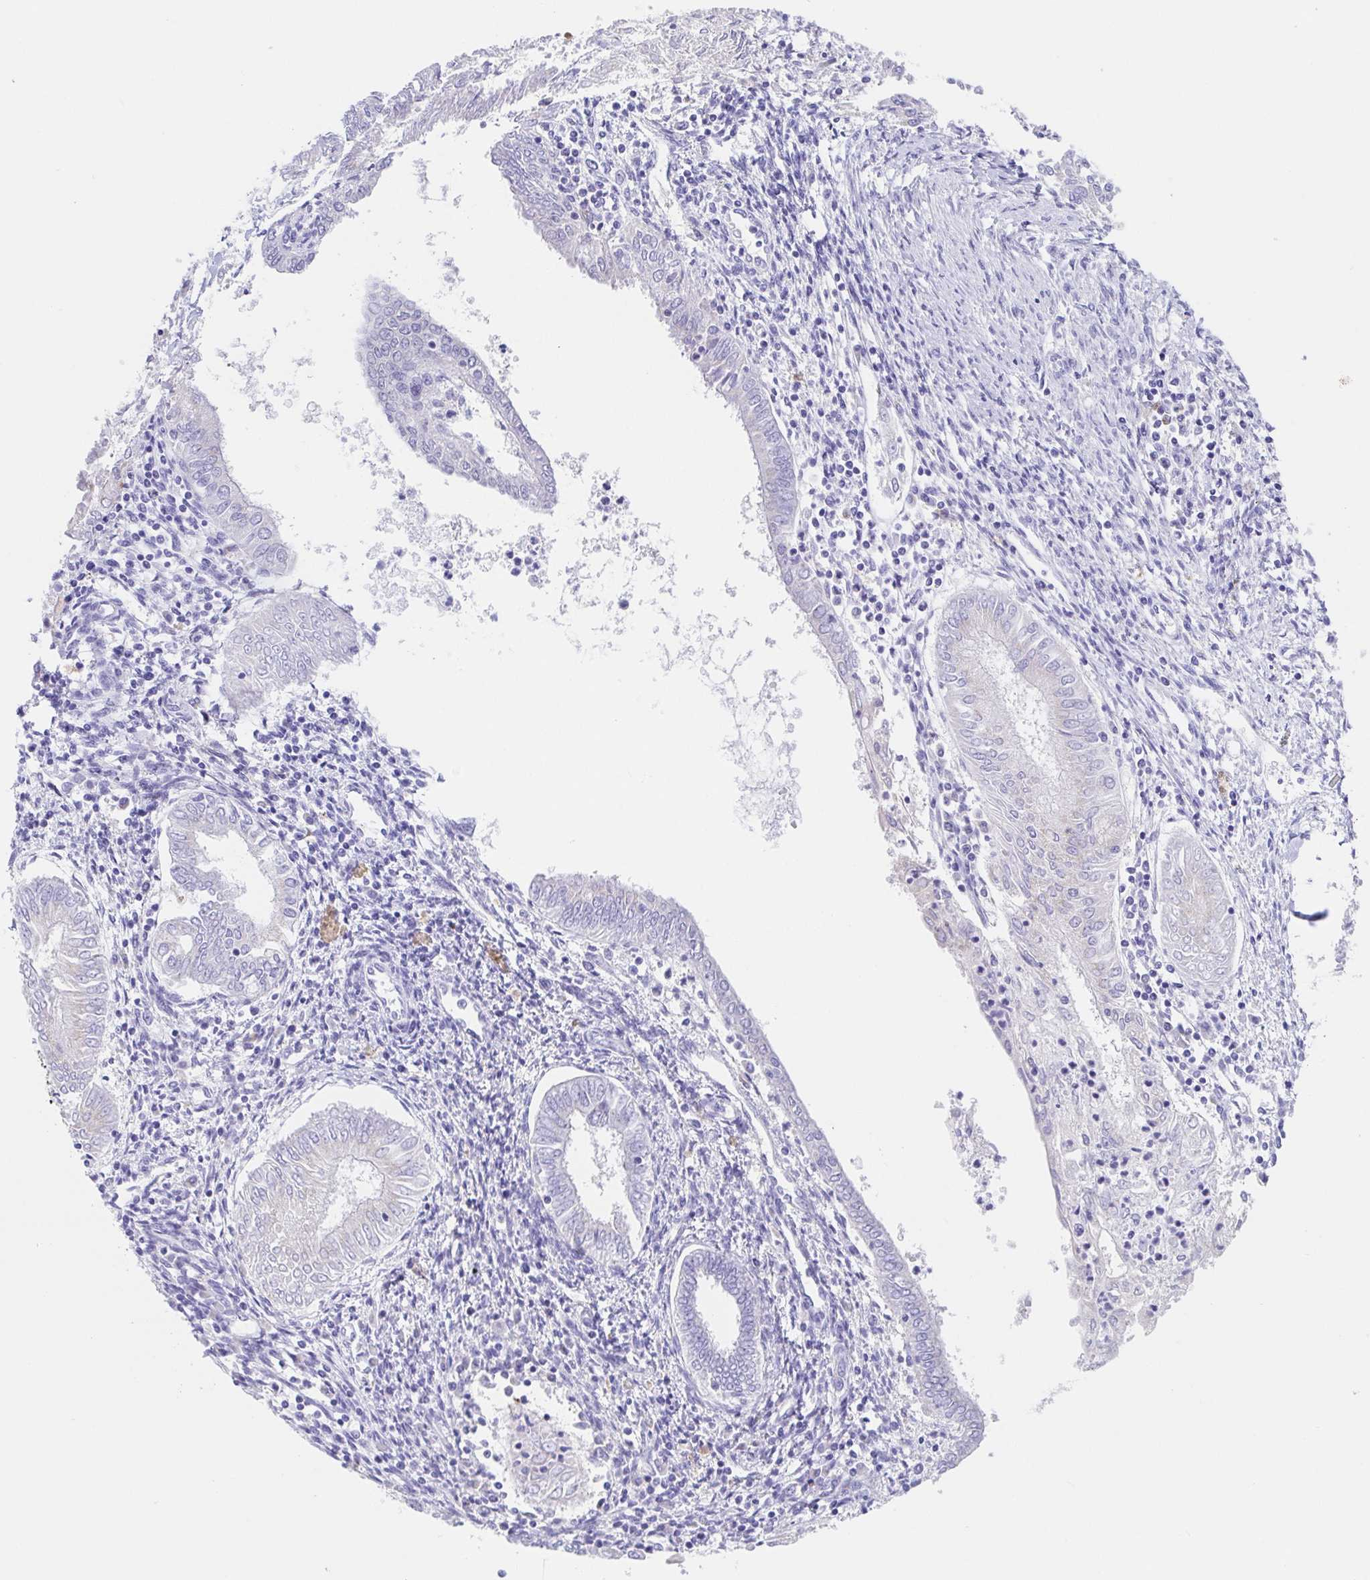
{"staining": {"intensity": "negative", "quantity": "none", "location": "none"}, "tissue": "endometrial cancer", "cell_type": "Tumor cells", "image_type": "cancer", "snomed": [{"axis": "morphology", "description": "Adenocarcinoma, NOS"}, {"axis": "topography", "description": "Endometrium"}], "caption": "Endometrial cancer (adenocarcinoma) stained for a protein using immunohistochemistry demonstrates no positivity tumor cells.", "gene": "SCG3", "patient": {"sex": "female", "age": 68}}